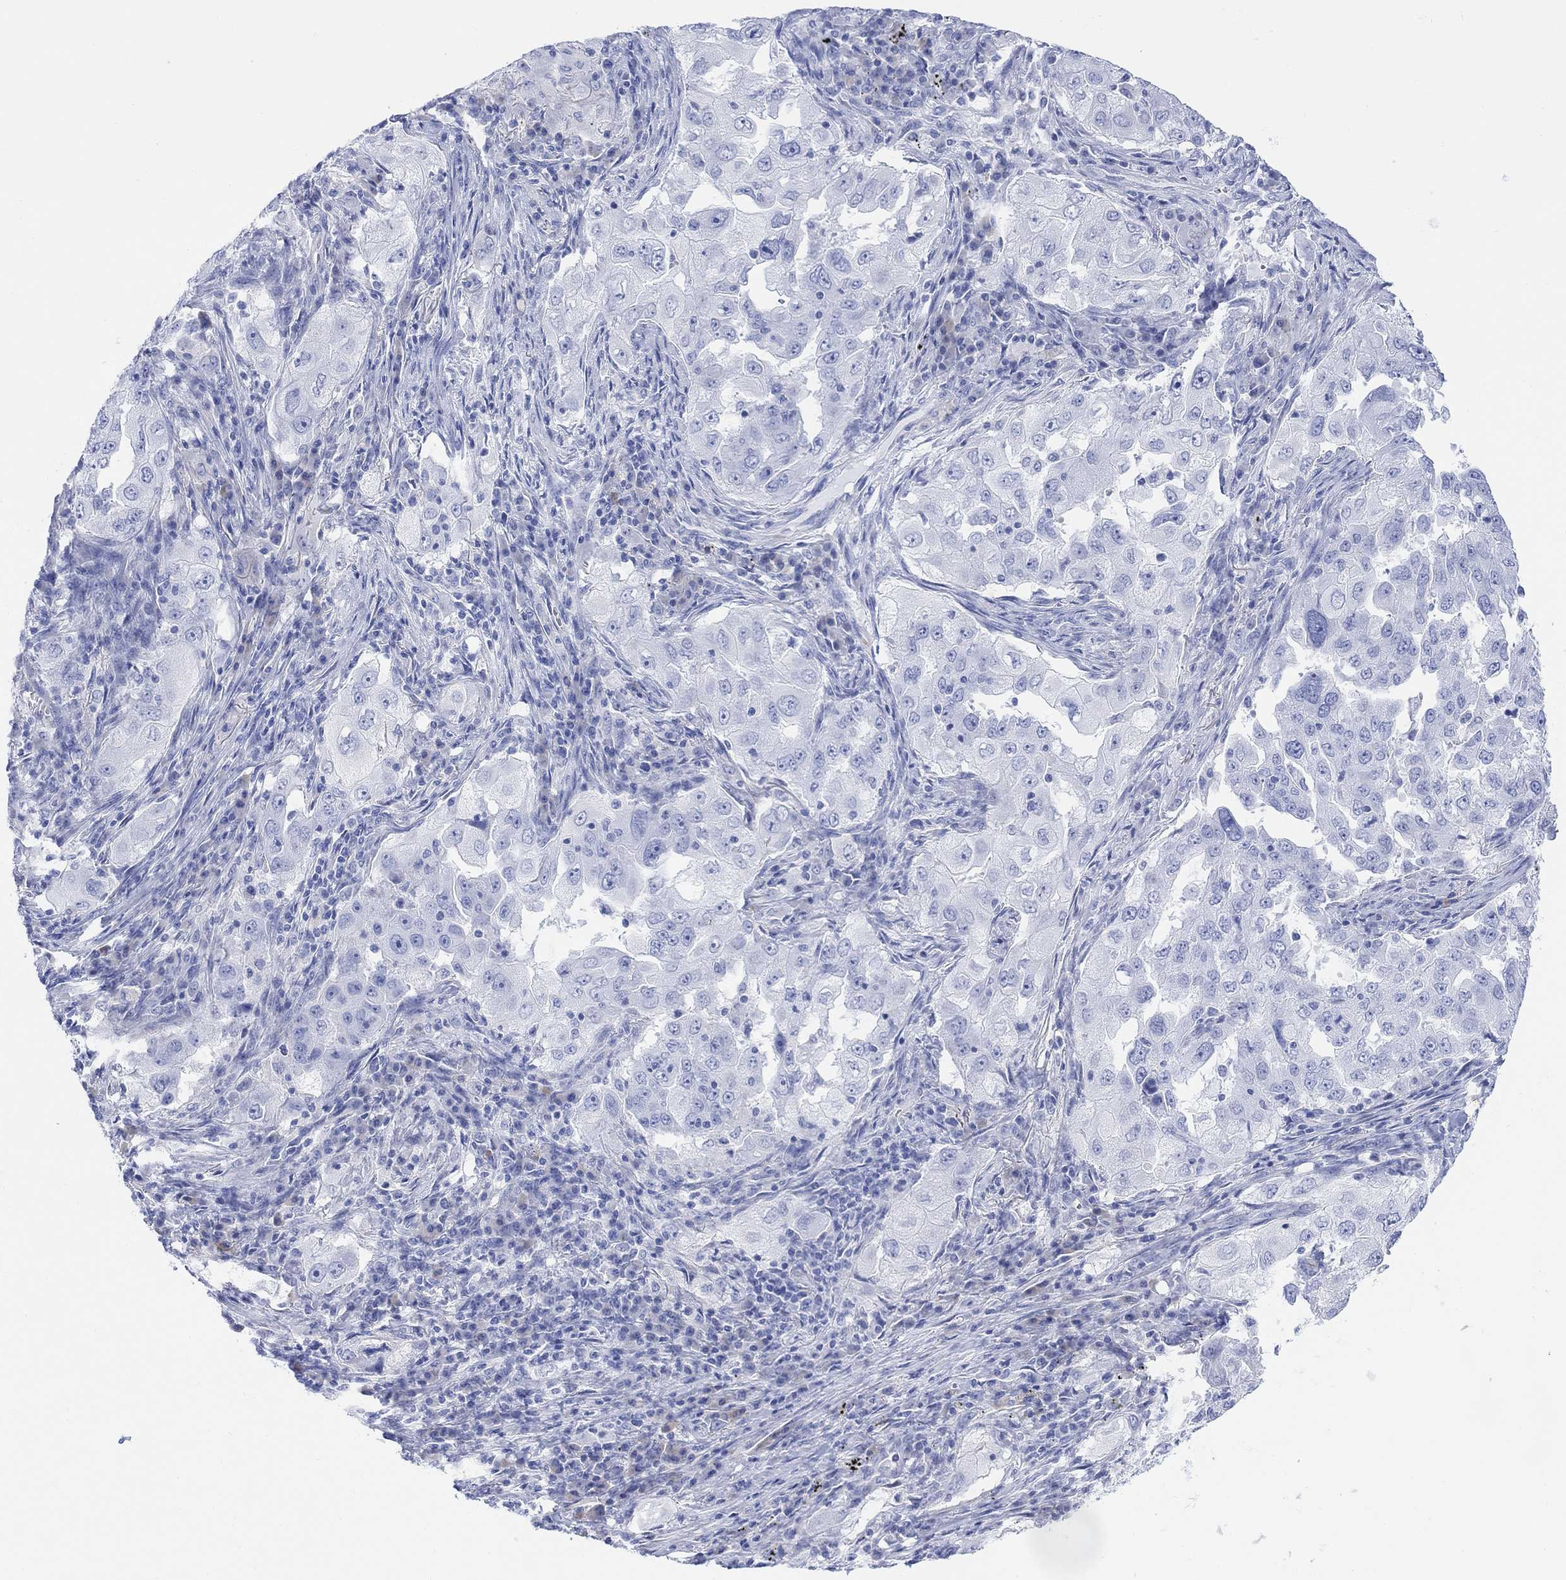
{"staining": {"intensity": "negative", "quantity": "none", "location": "none"}, "tissue": "lung cancer", "cell_type": "Tumor cells", "image_type": "cancer", "snomed": [{"axis": "morphology", "description": "Adenocarcinoma, NOS"}, {"axis": "topography", "description": "Lung"}], "caption": "This is a histopathology image of immunohistochemistry (IHC) staining of lung adenocarcinoma, which shows no positivity in tumor cells.", "gene": "GNG13", "patient": {"sex": "female", "age": 61}}